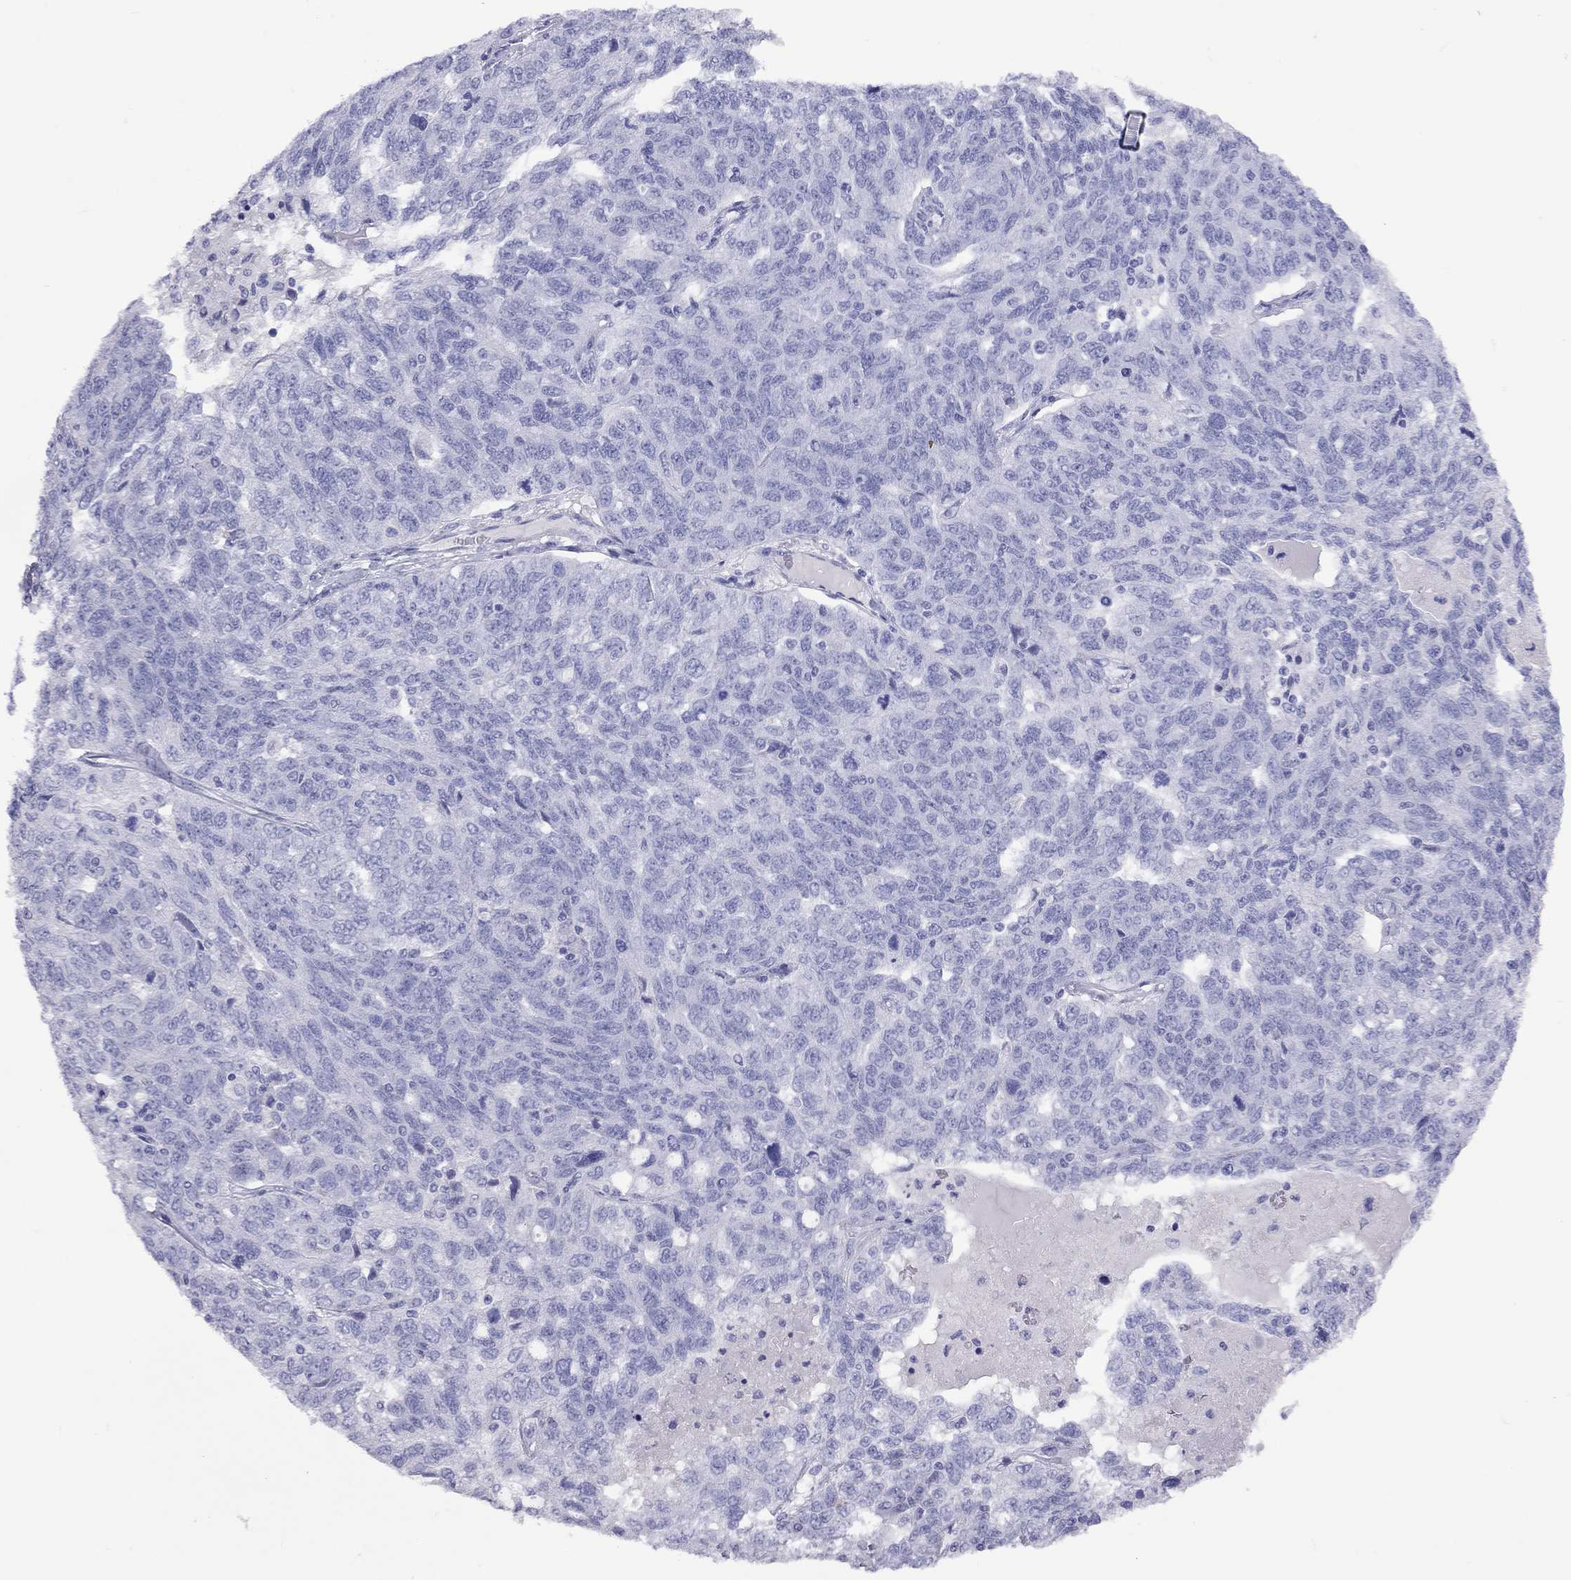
{"staining": {"intensity": "negative", "quantity": "none", "location": "none"}, "tissue": "ovarian cancer", "cell_type": "Tumor cells", "image_type": "cancer", "snomed": [{"axis": "morphology", "description": "Cystadenocarcinoma, serous, NOS"}, {"axis": "topography", "description": "Ovary"}], "caption": "Immunohistochemistry image of ovarian cancer stained for a protein (brown), which demonstrates no expression in tumor cells.", "gene": "SLAMF1", "patient": {"sex": "female", "age": 71}}